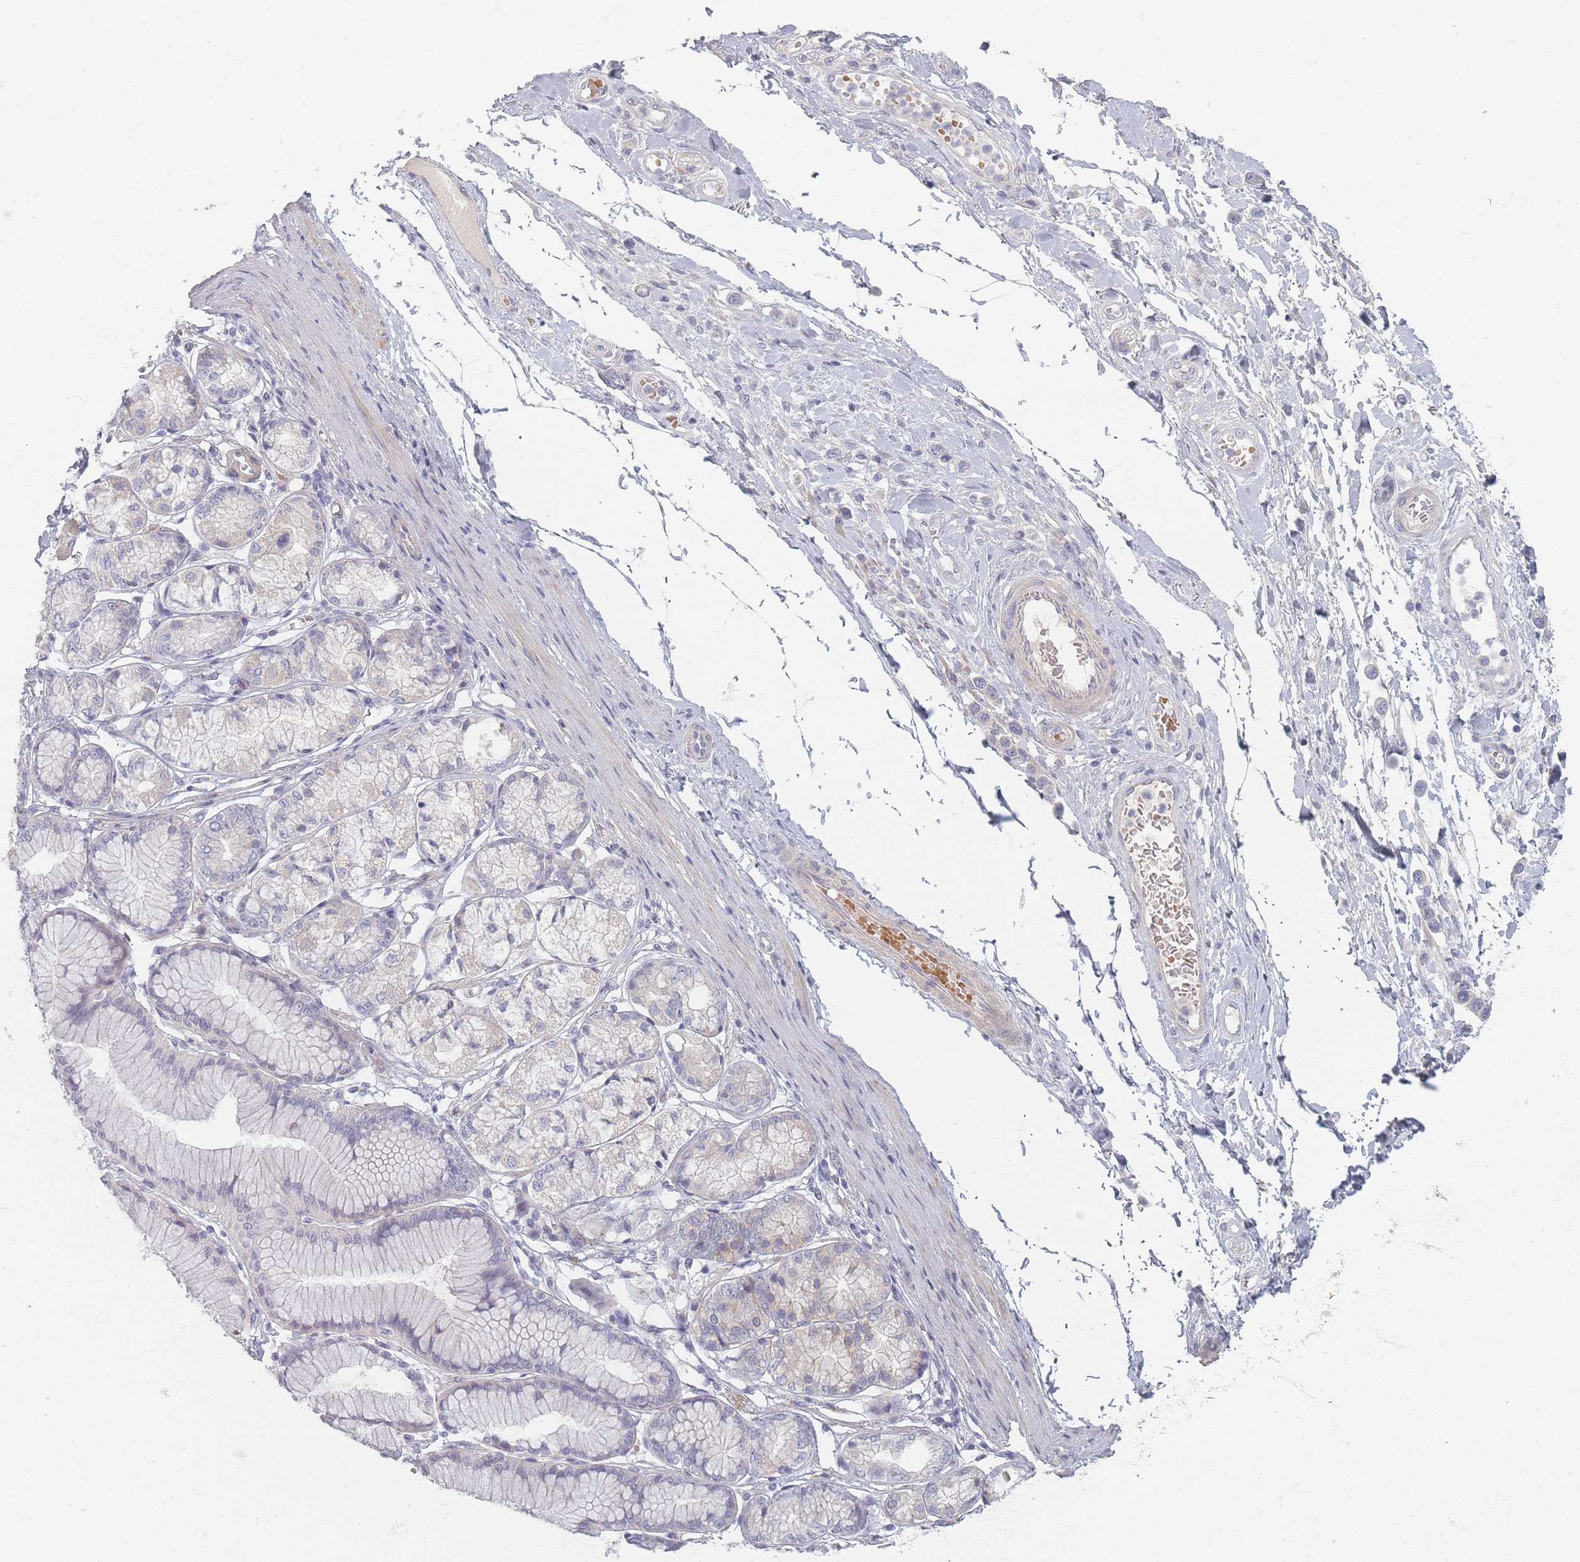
{"staining": {"intensity": "negative", "quantity": "none", "location": "none"}, "tissue": "stomach cancer", "cell_type": "Tumor cells", "image_type": "cancer", "snomed": [{"axis": "morphology", "description": "Adenocarcinoma, NOS"}, {"axis": "topography", "description": "Stomach"}], "caption": "A histopathology image of human stomach adenocarcinoma is negative for staining in tumor cells.", "gene": "TMOD1", "patient": {"sex": "female", "age": 65}}